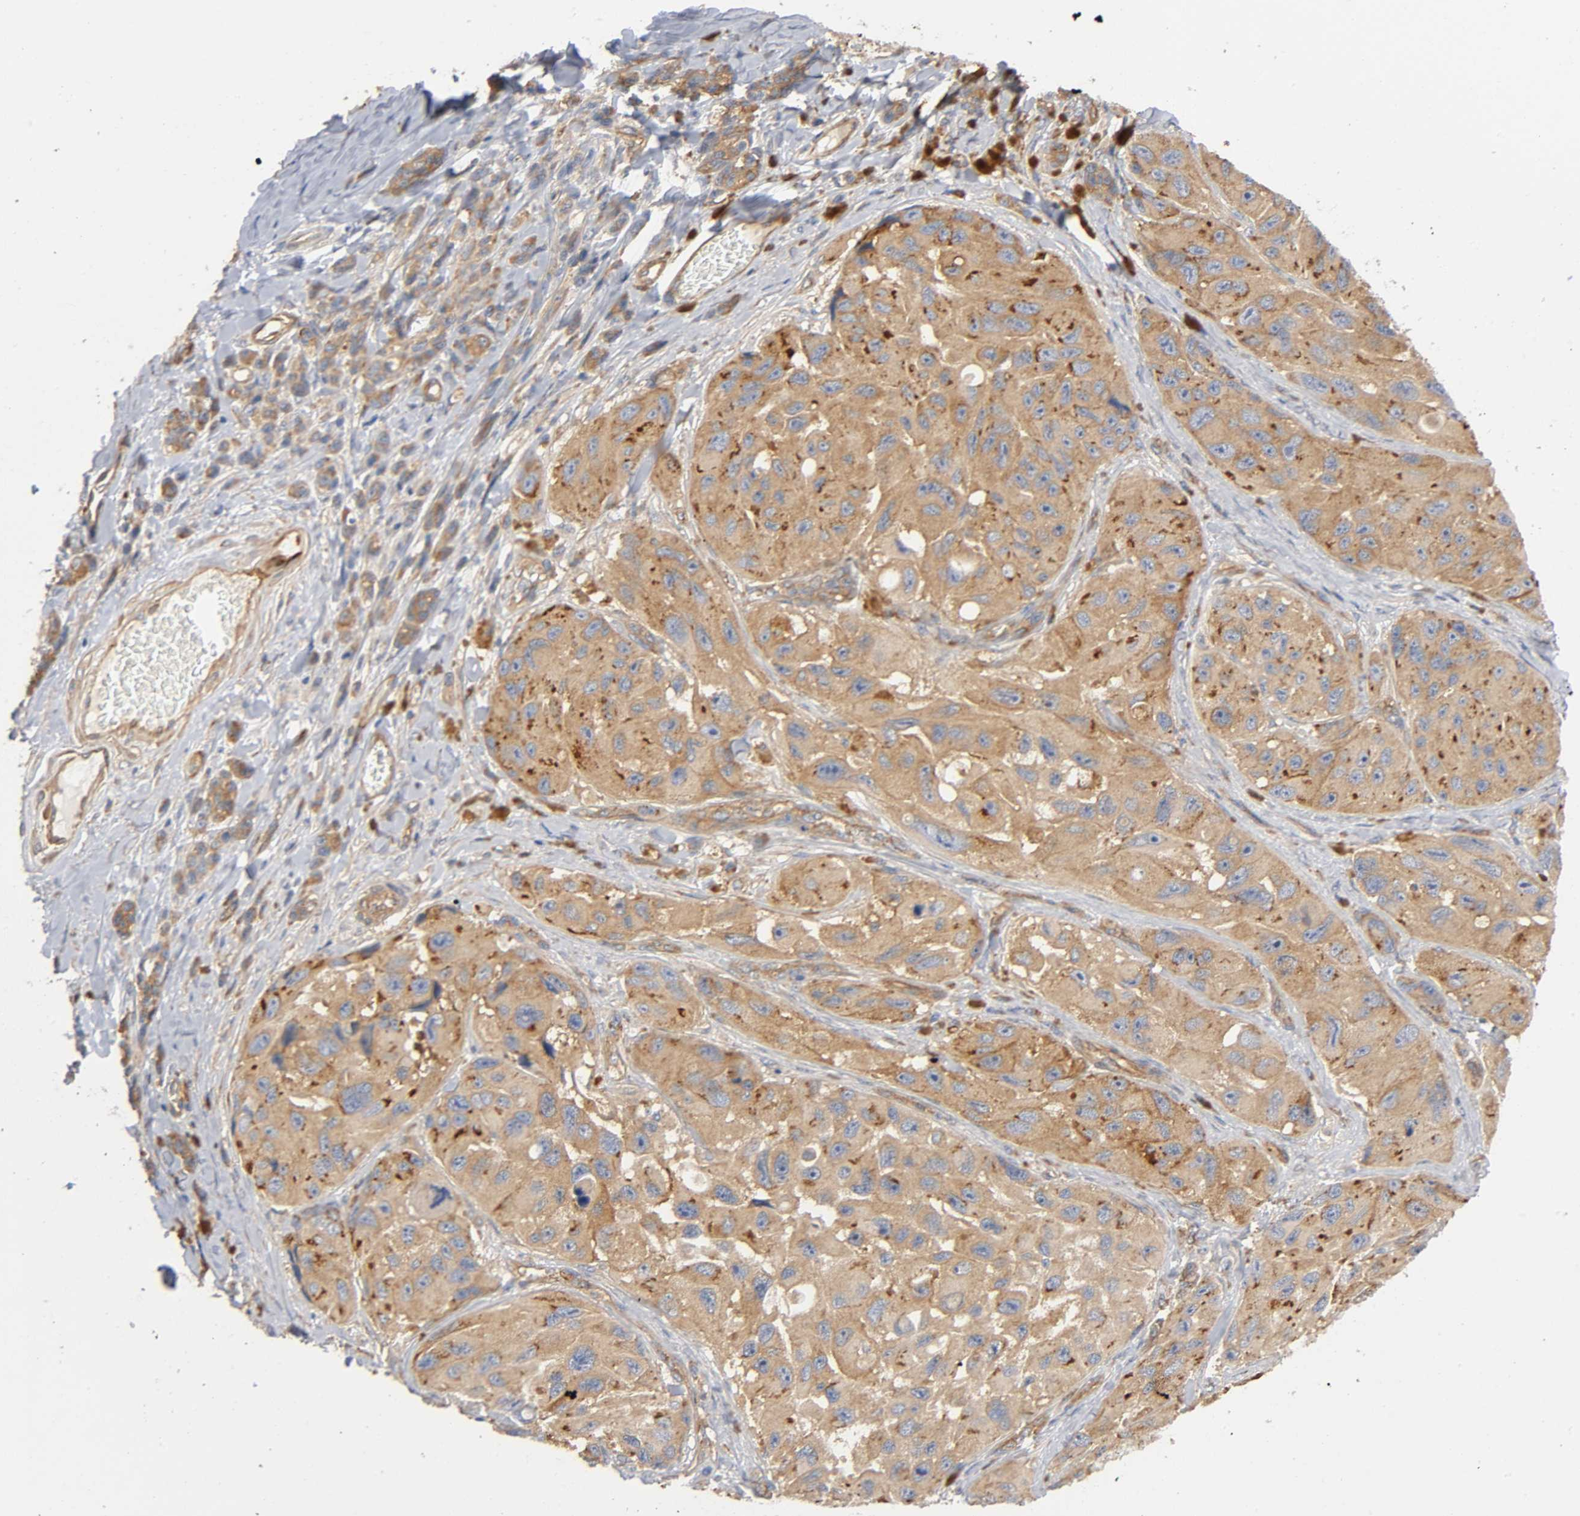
{"staining": {"intensity": "moderate", "quantity": ">75%", "location": "cytoplasmic/membranous"}, "tissue": "melanoma", "cell_type": "Tumor cells", "image_type": "cancer", "snomed": [{"axis": "morphology", "description": "Malignant melanoma, NOS"}, {"axis": "topography", "description": "Skin"}], "caption": "Malignant melanoma stained for a protein shows moderate cytoplasmic/membranous positivity in tumor cells.", "gene": "MARS1", "patient": {"sex": "female", "age": 73}}